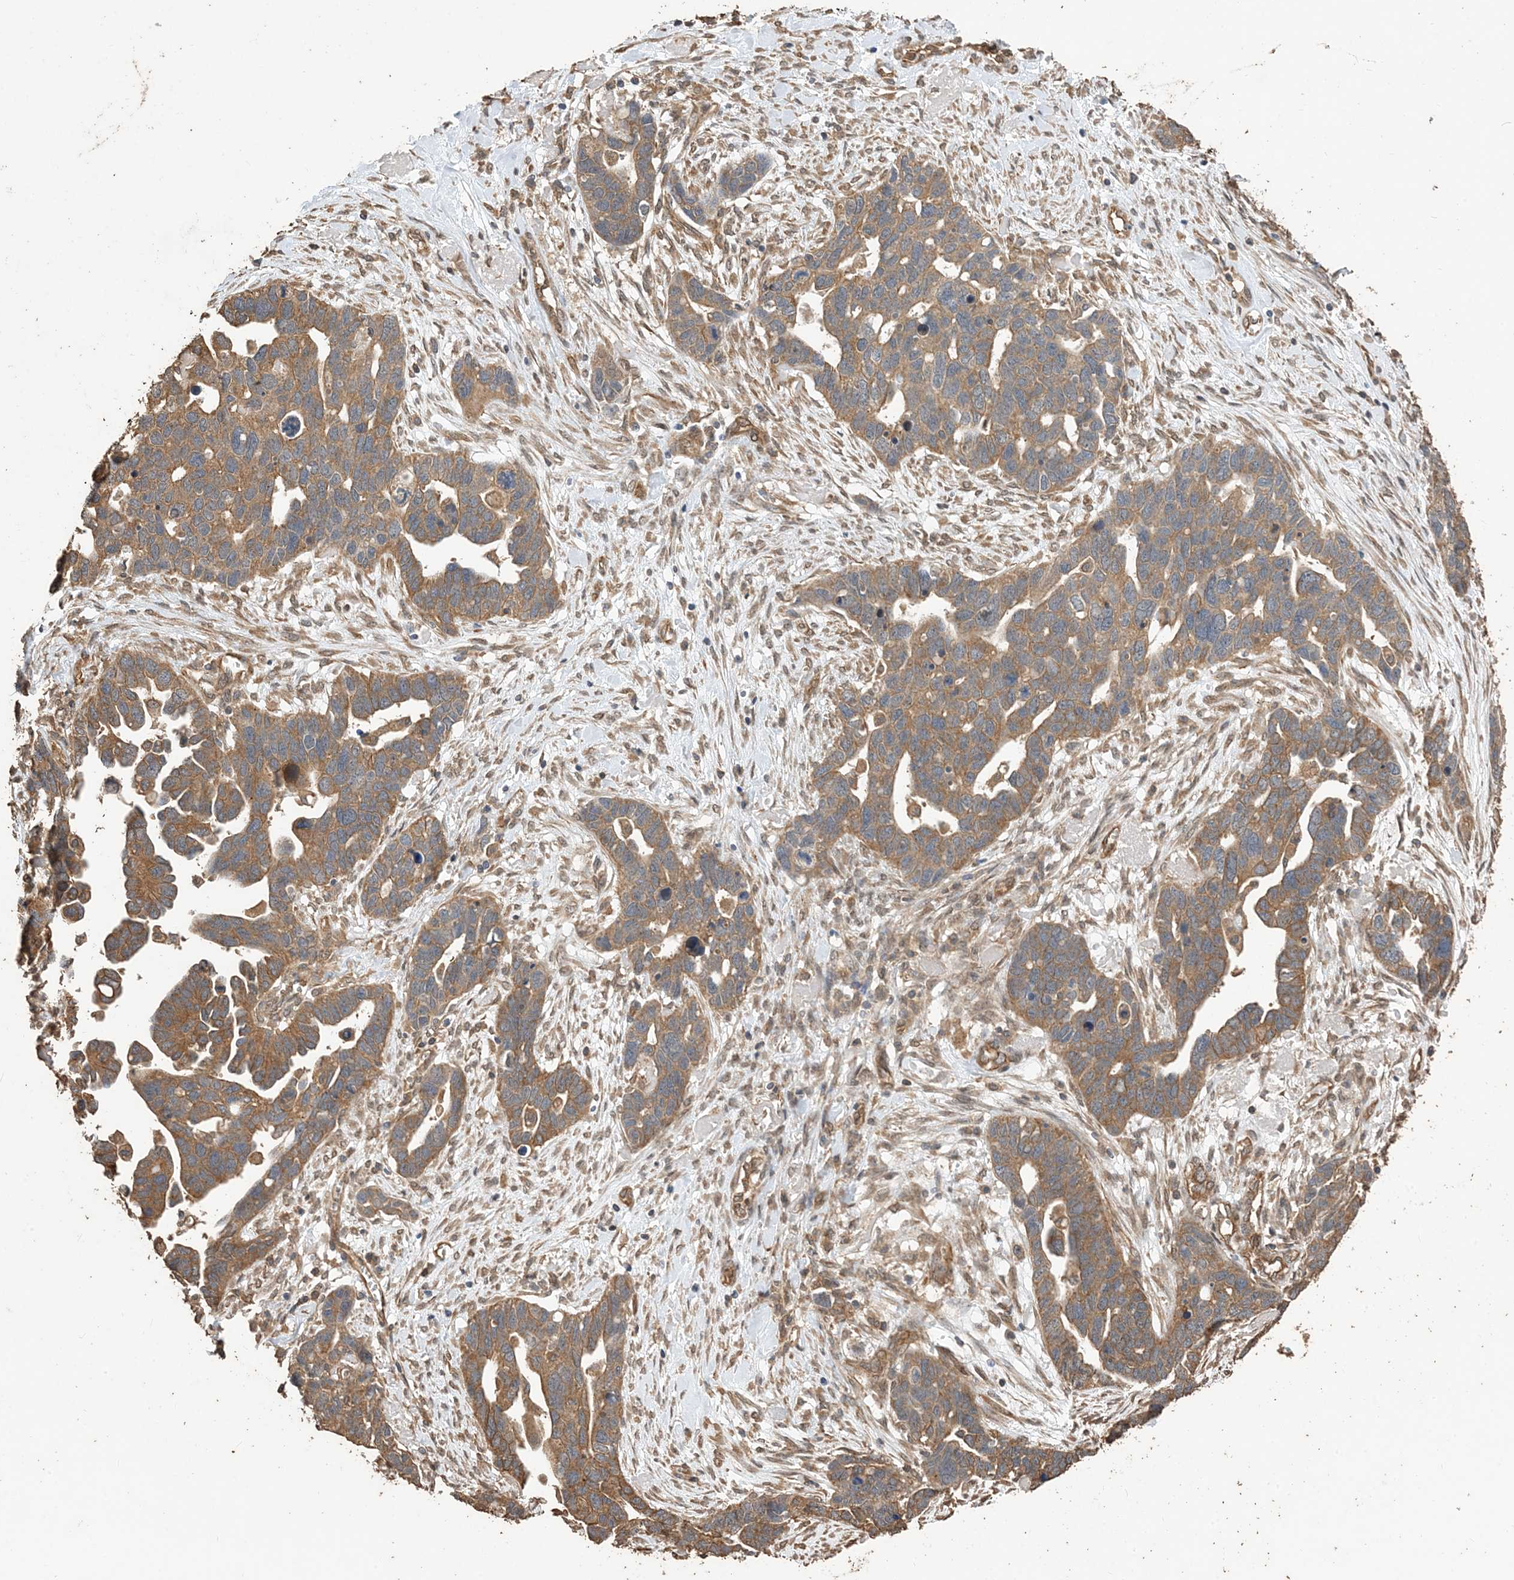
{"staining": {"intensity": "moderate", "quantity": ">75%", "location": "cytoplasmic/membranous"}, "tissue": "ovarian cancer", "cell_type": "Tumor cells", "image_type": "cancer", "snomed": [{"axis": "morphology", "description": "Cystadenocarcinoma, serous, NOS"}, {"axis": "topography", "description": "Ovary"}], "caption": "DAB (3,3'-diaminobenzidine) immunohistochemical staining of human ovarian cancer (serous cystadenocarcinoma) demonstrates moderate cytoplasmic/membranous protein expression in about >75% of tumor cells.", "gene": "ZKSCAN5", "patient": {"sex": "female", "age": 54}}